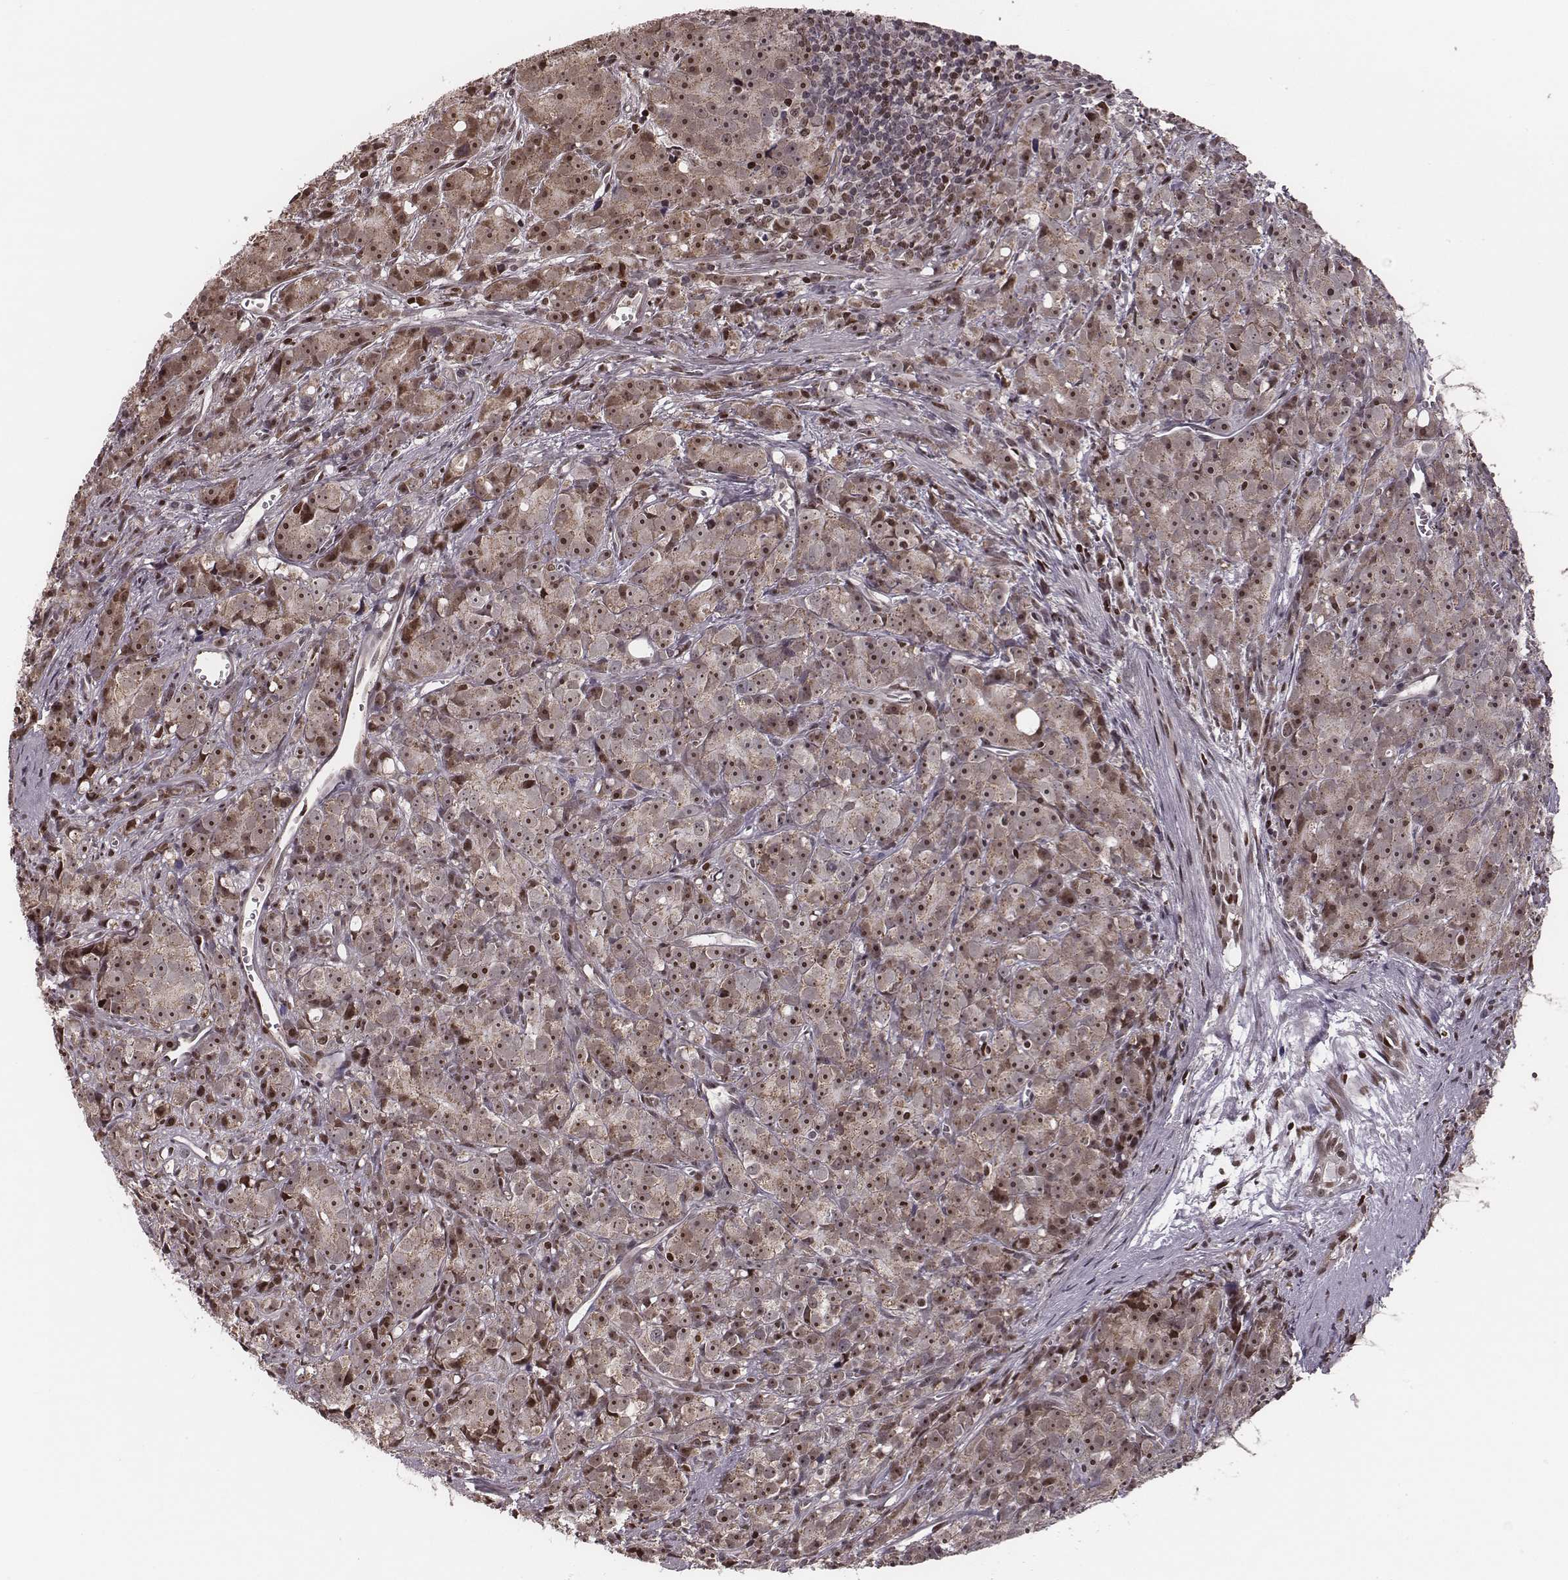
{"staining": {"intensity": "moderate", "quantity": "25%-75%", "location": "cytoplasmic/membranous,nuclear"}, "tissue": "prostate cancer", "cell_type": "Tumor cells", "image_type": "cancer", "snomed": [{"axis": "morphology", "description": "Adenocarcinoma, High grade"}, {"axis": "topography", "description": "Prostate"}], "caption": "IHC staining of prostate cancer, which demonstrates medium levels of moderate cytoplasmic/membranous and nuclear positivity in approximately 25%-75% of tumor cells indicating moderate cytoplasmic/membranous and nuclear protein staining. The staining was performed using DAB (brown) for protein detection and nuclei were counterstained in hematoxylin (blue).", "gene": "VRK3", "patient": {"sex": "male", "age": 77}}